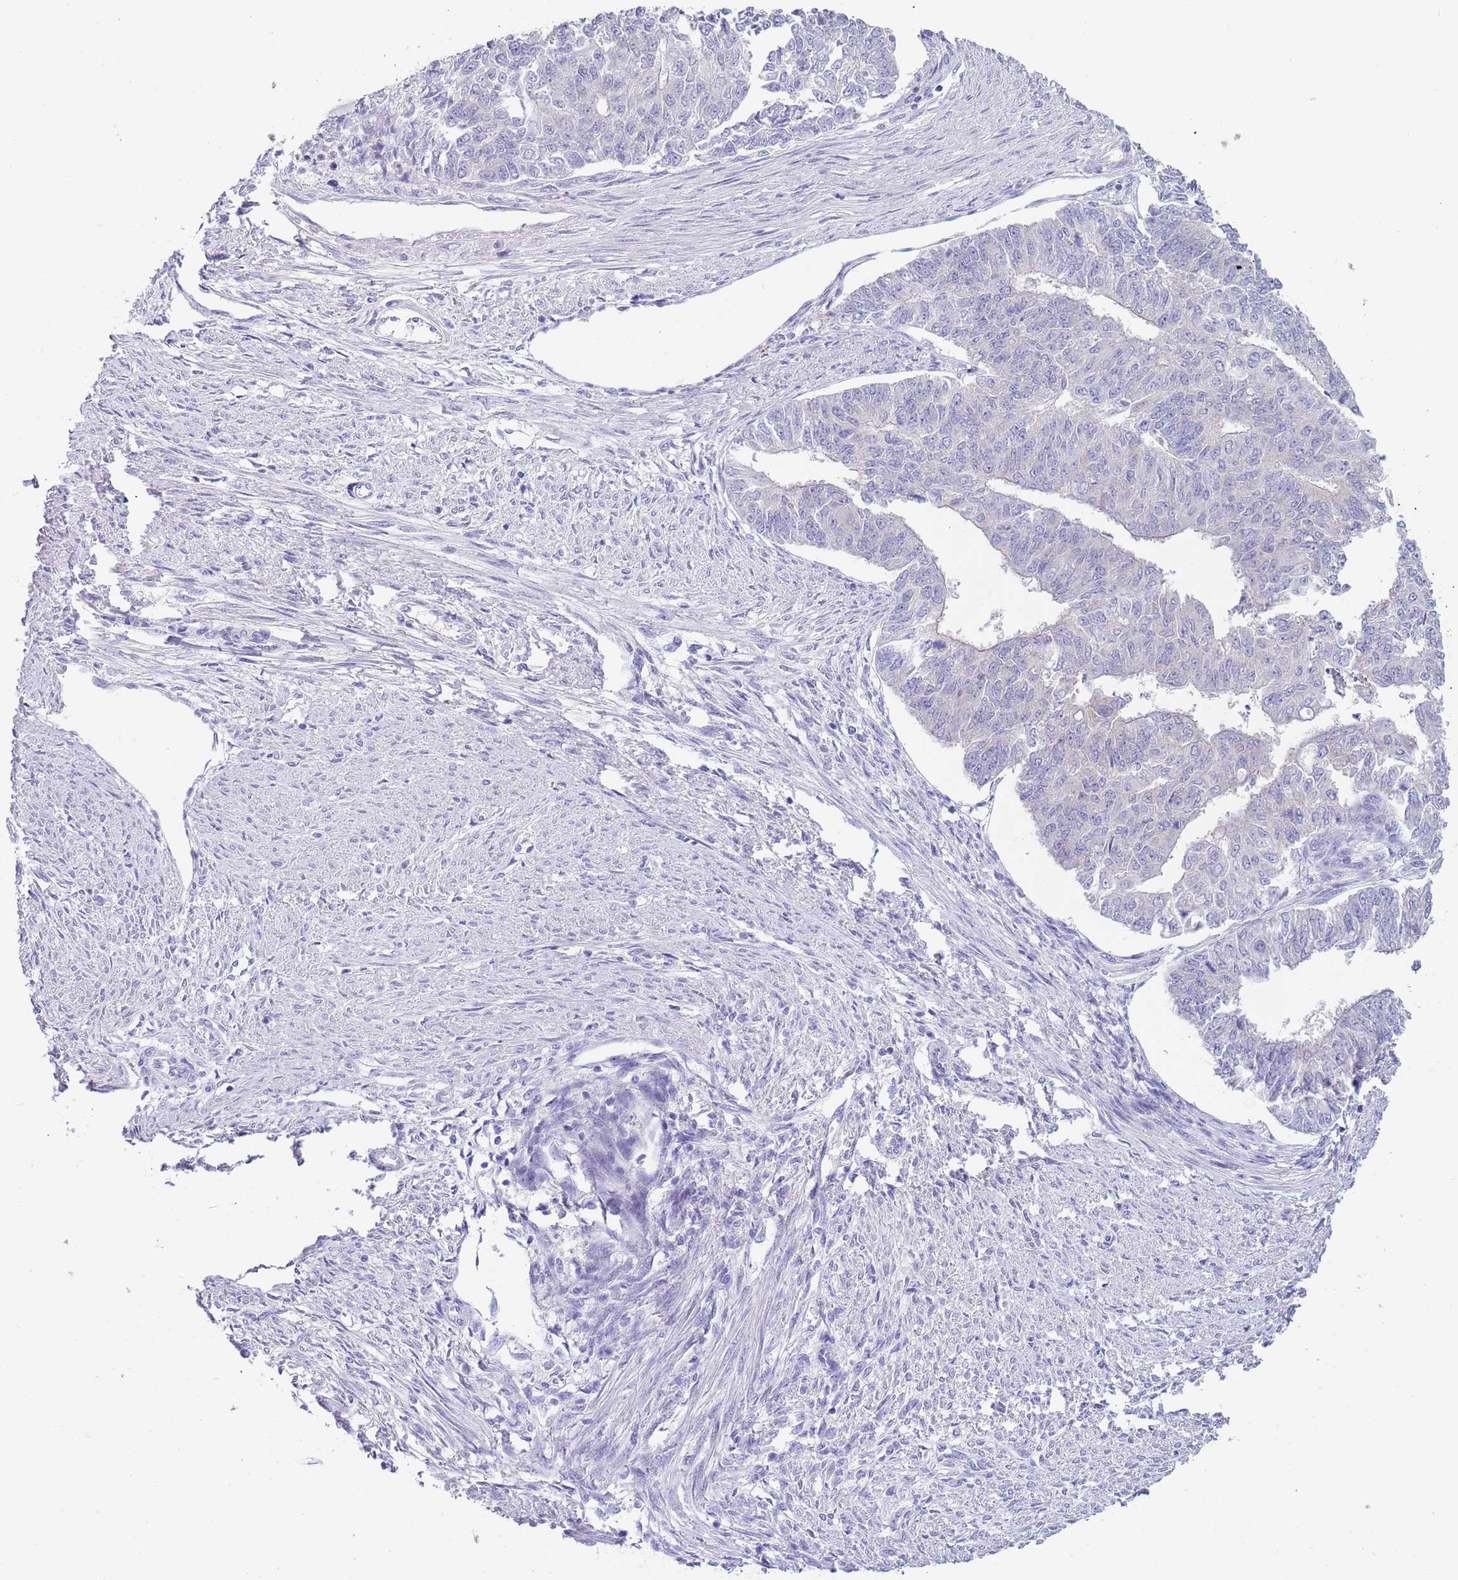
{"staining": {"intensity": "negative", "quantity": "none", "location": "none"}, "tissue": "endometrial cancer", "cell_type": "Tumor cells", "image_type": "cancer", "snomed": [{"axis": "morphology", "description": "Adenocarcinoma, NOS"}, {"axis": "topography", "description": "Endometrium"}], "caption": "Photomicrograph shows no protein staining in tumor cells of adenocarcinoma (endometrial) tissue.", "gene": "TYW1", "patient": {"sex": "female", "age": 32}}